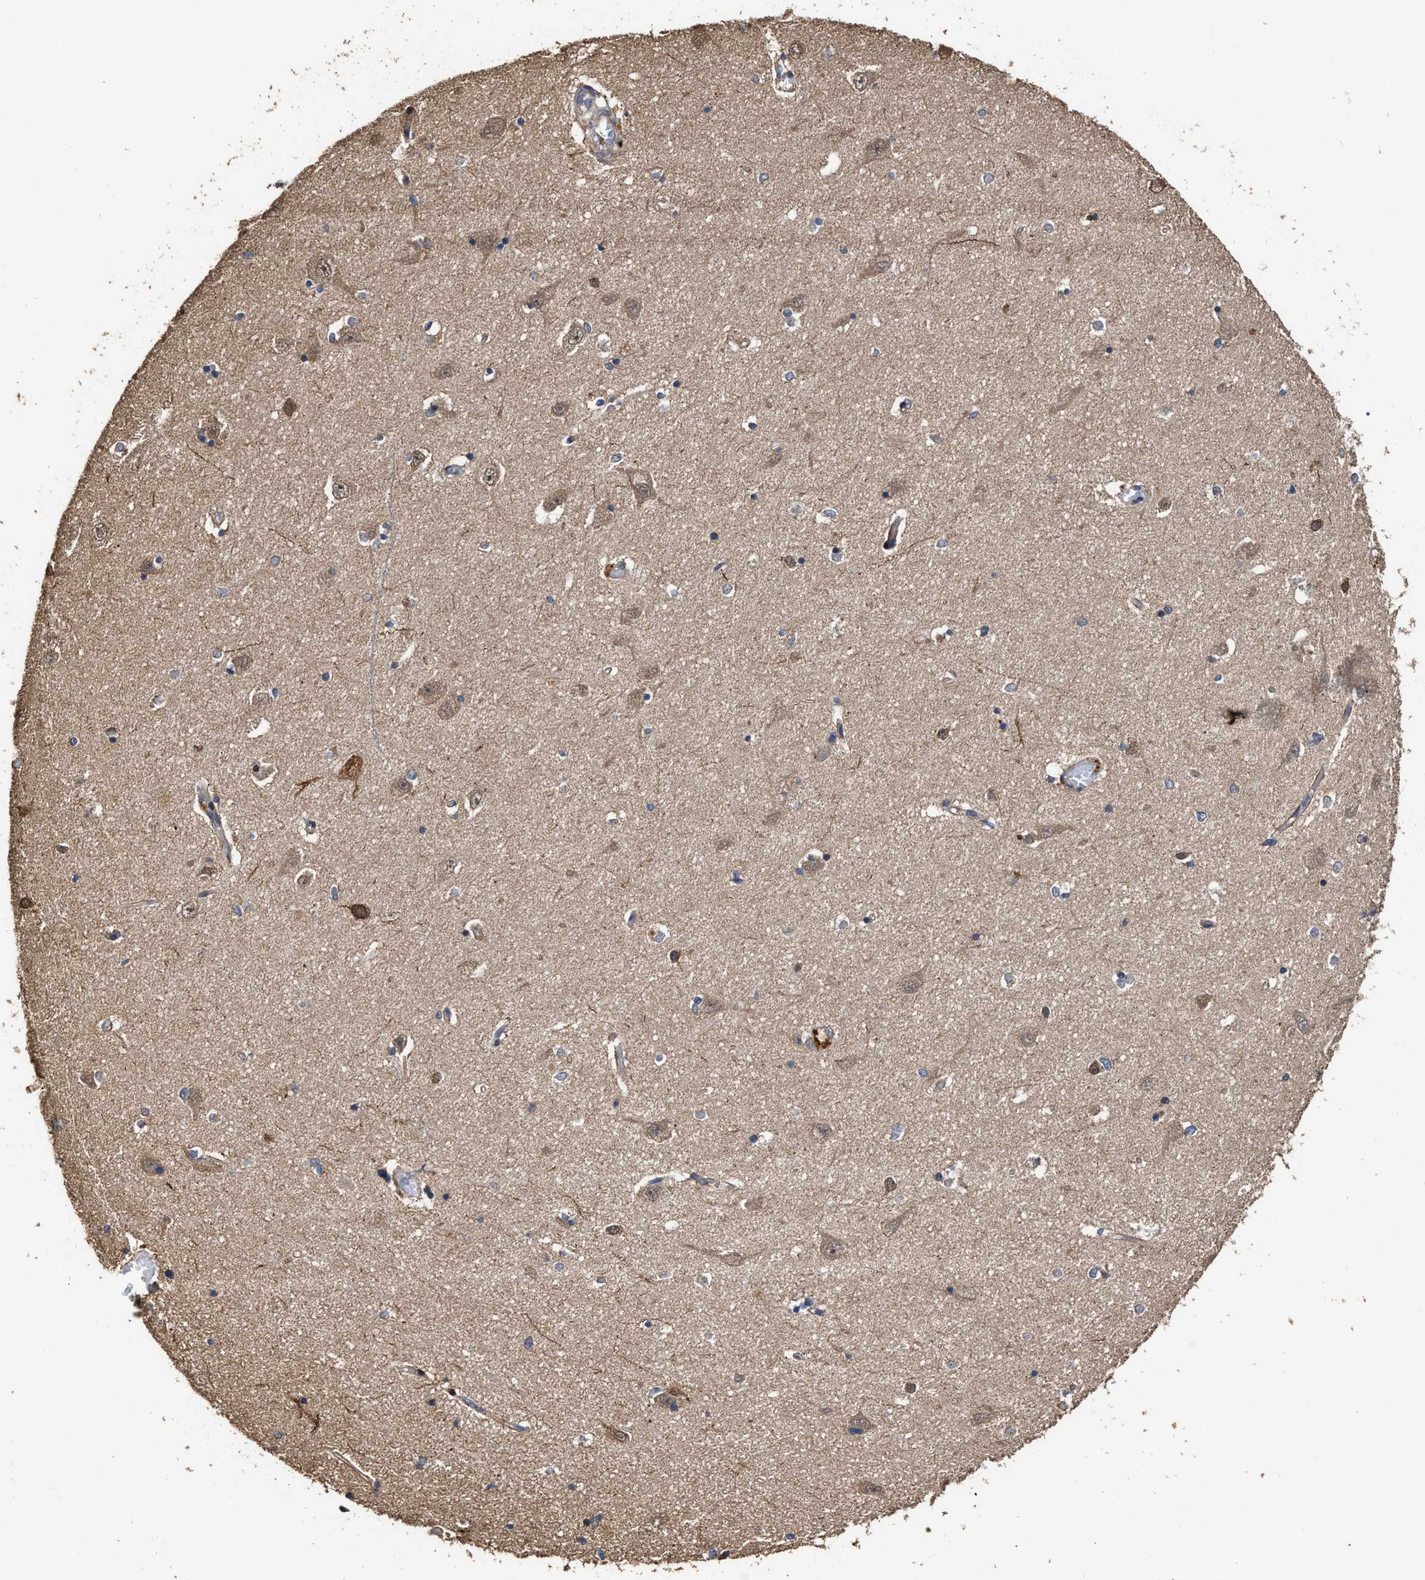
{"staining": {"intensity": "moderate", "quantity": "<25%", "location": "cytoplasmic/membranous"}, "tissue": "hippocampus", "cell_type": "Glial cells", "image_type": "normal", "snomed": [{"axis": "morphology", "description": "Normal tissue, NOS"}, {"axis": "topography", "description": "Hippocampus"}], "caption": "Immunohistochemical staining of benign human hippocampus shows <25% levels of moderate cytoplasmic/membranous protein positivity in approximately <25% of glial cells.", "gene": "ZNHIT6", "patient": {"sex": "male", "age": 45}}